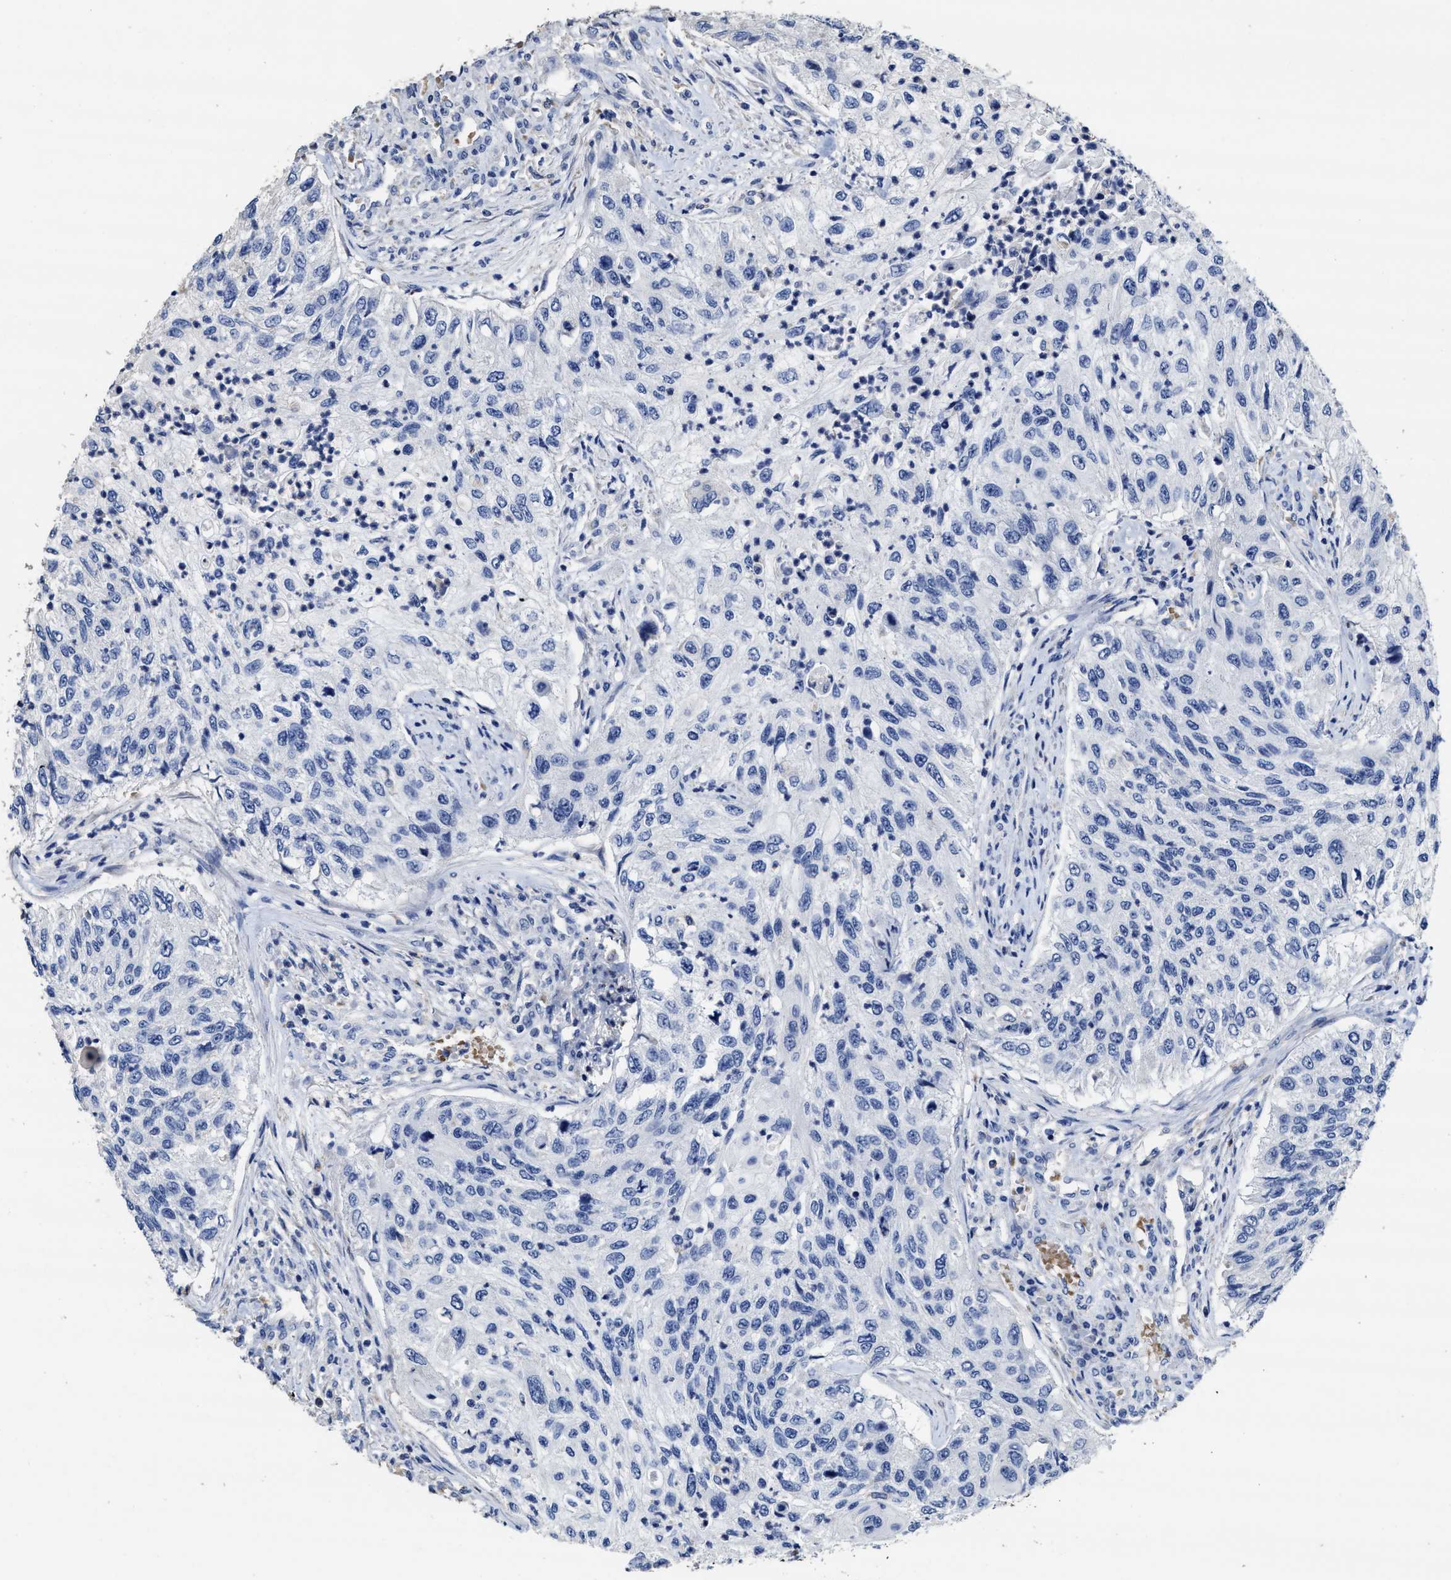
{"staining": {"intensity": "negative", "quantity": "none", "location": "none"}, "tissue": "urothelial cancer", "cell_type": "Tumor cells", "image_type": "cancer", "snomed": [{"axis": "morphology", "description": "Urothelial carcinoma, High grade"}, {"axis": "topography", "description": "Urinary bladder"}], "caption": "The micrograph shows no staining of tumor cells in high-grade urothelial carcinoma.", "gene": "ZFAT", "patient": {"sex": "female", "age": 60}}